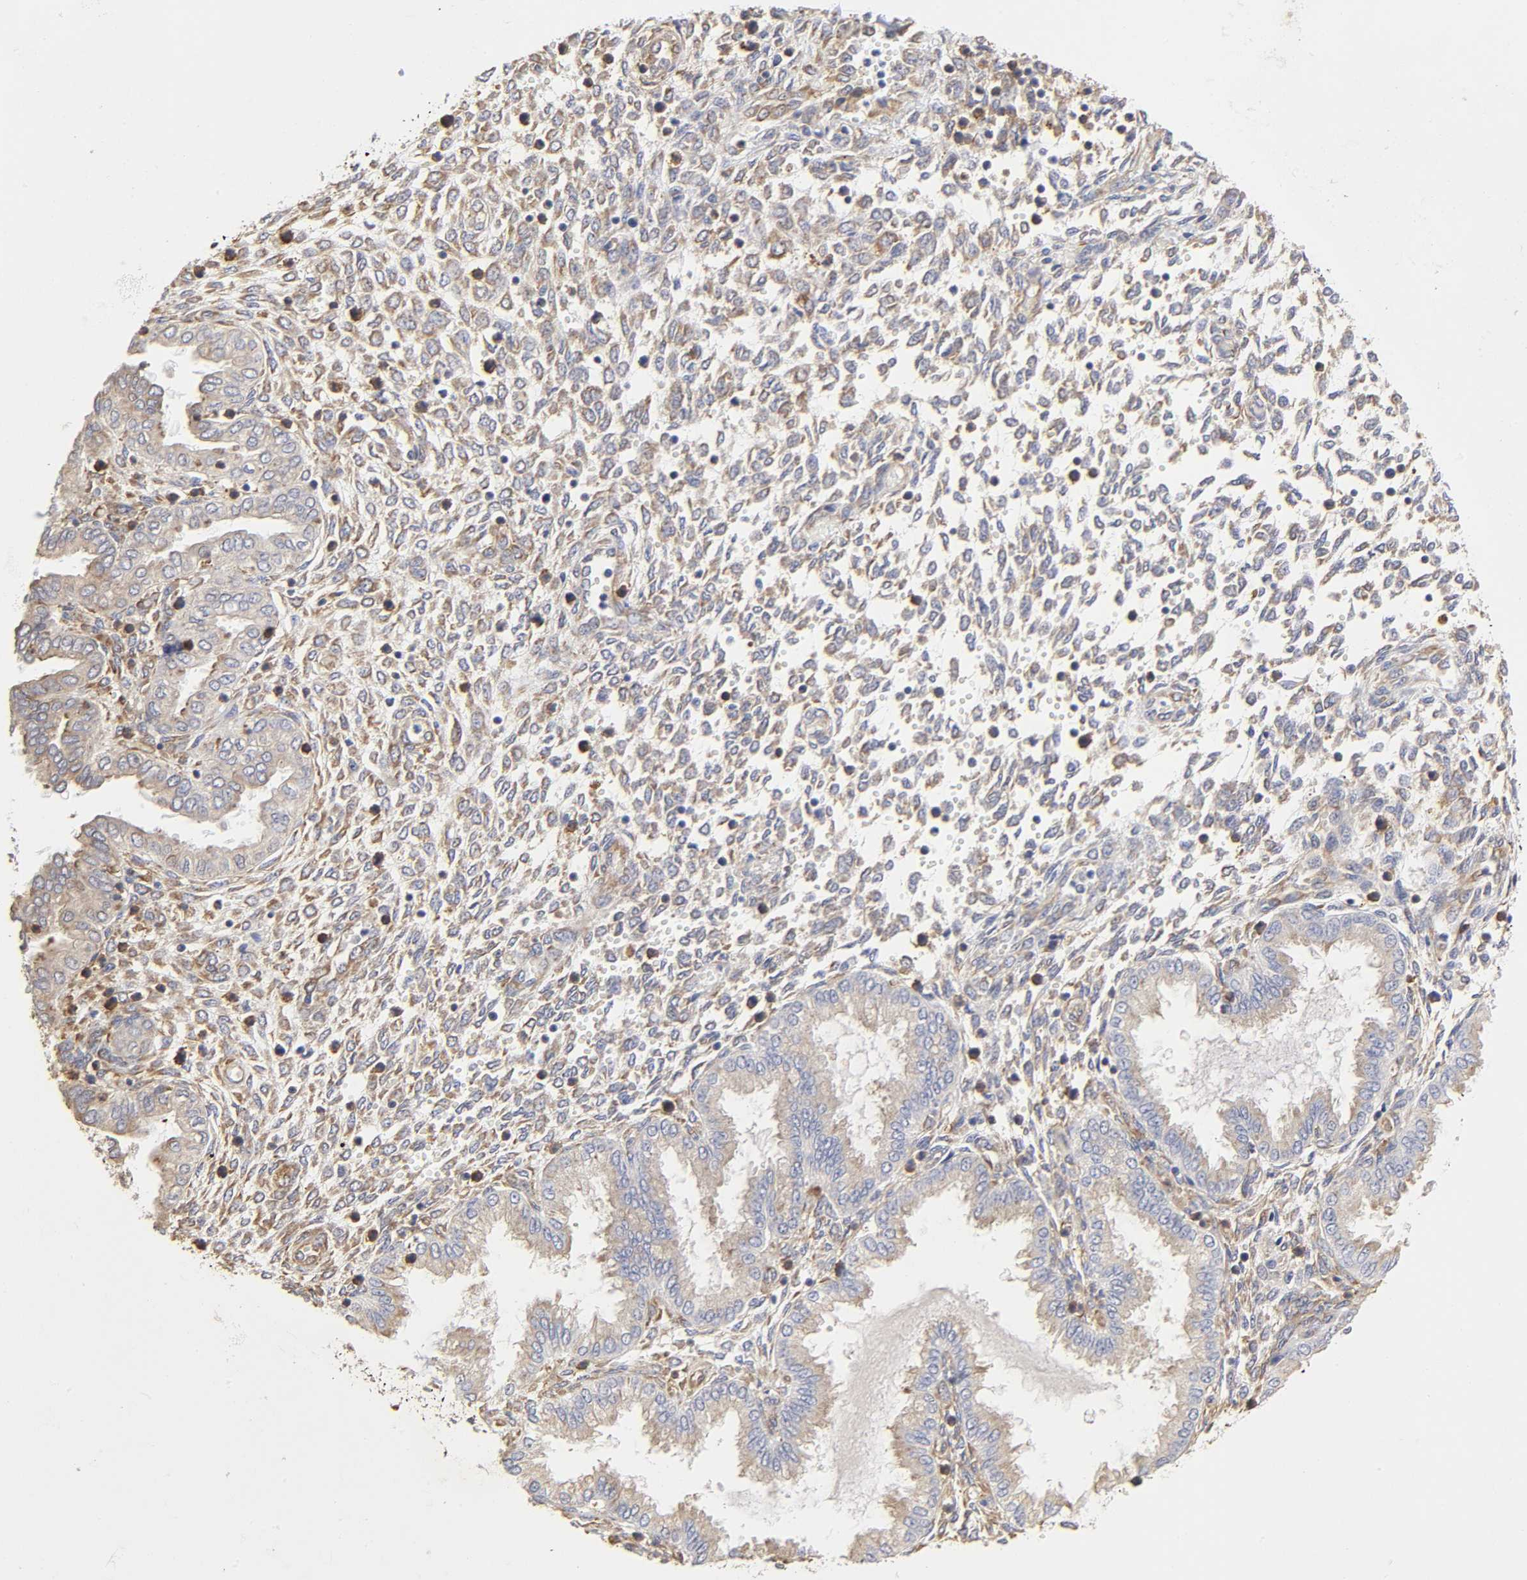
{"staining": {"intensity": "moderate", "quantity": ">75%", "location": "cytoplasmic/membranous"}, "tissue": "endometrium", "cell_type": "Cells in endometrial stroma", "image_type": "normal", "snomed": [{"axis": "morphology", "description": "Normal tissue, NOS"}, {"axis": "topography", "description": "Endometrium"}], "caption": "About >75% of cells in endometrial stroma in normal endometrium show moderate cytoplasmic/membranous protein staining as visualized by brown immunohistochemical staining.", "gene": "RPL14", "patient": {"sex": "female", "age": 33}}